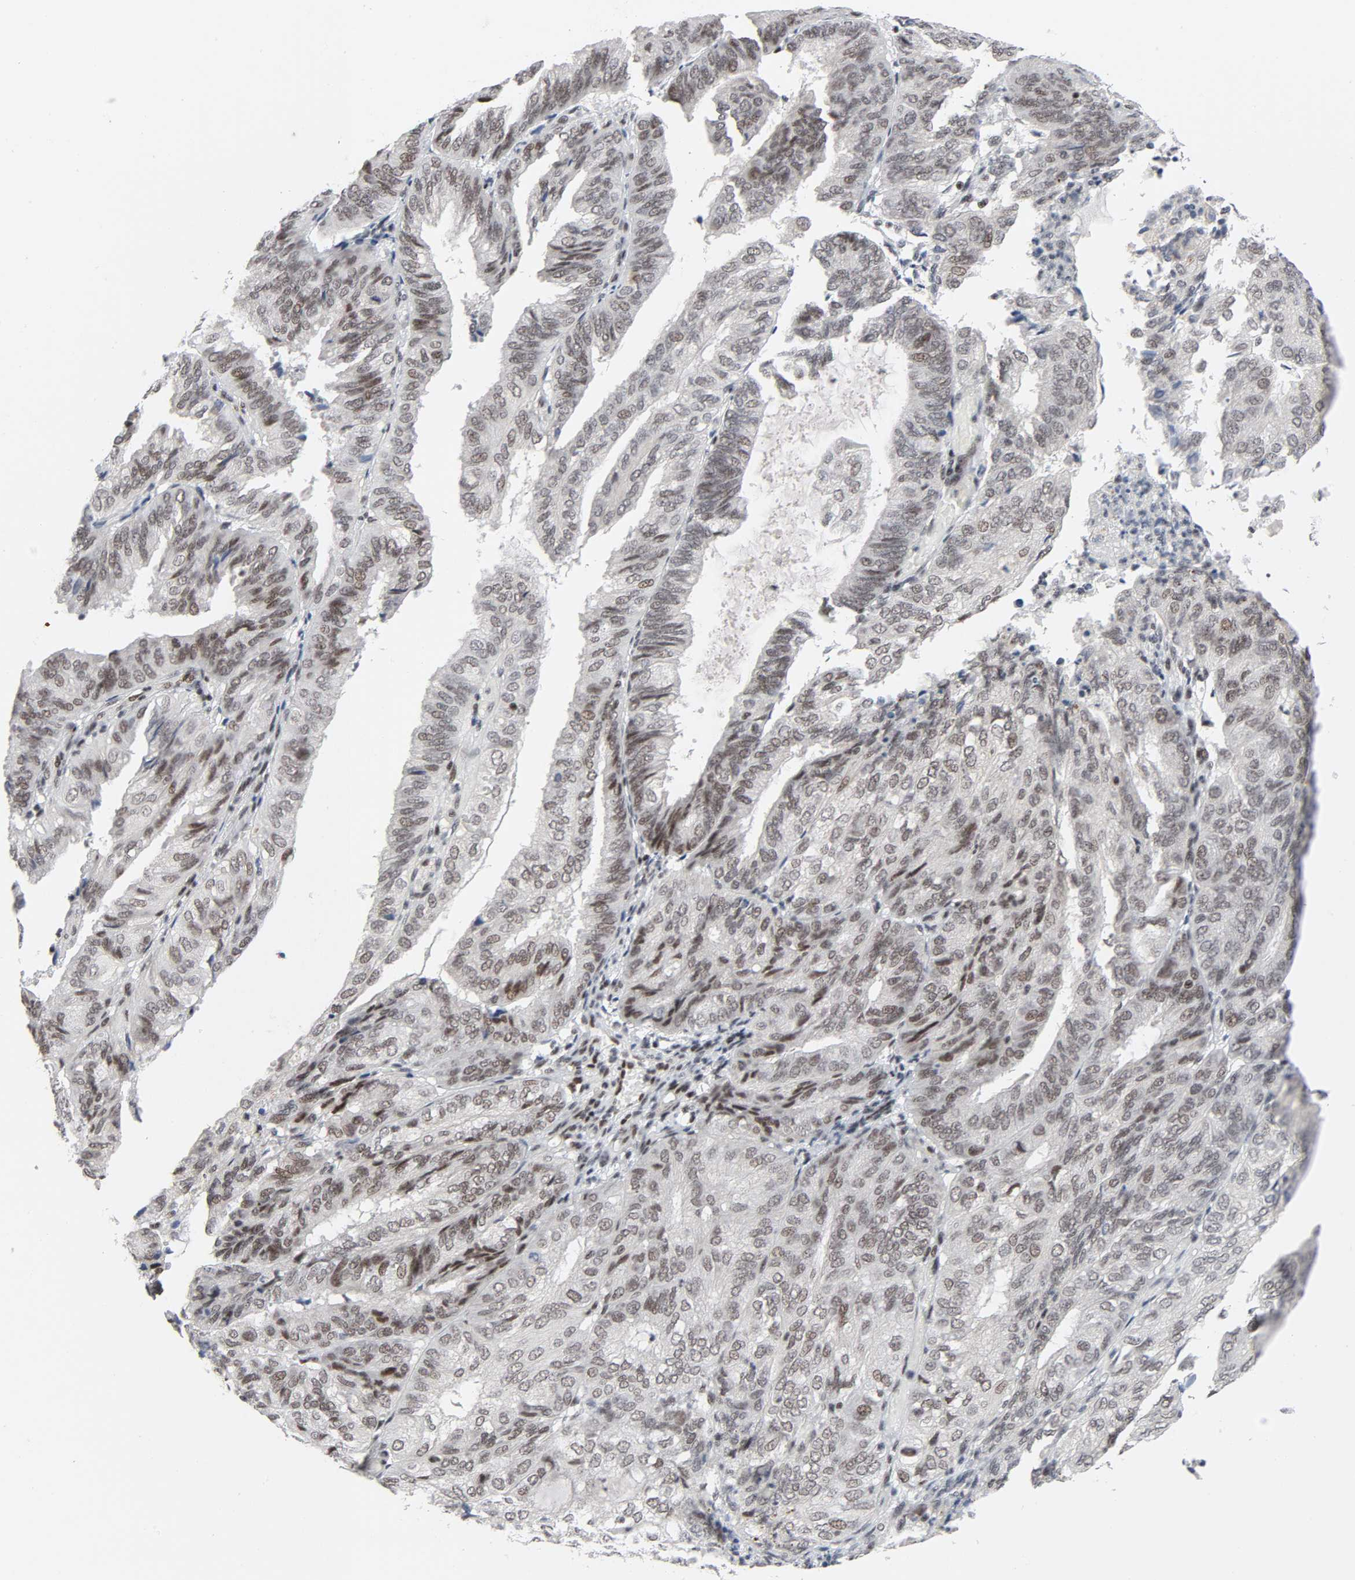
{"staining": {"intensity": "weak", "quantity": ">75%", "location": "nuclear"}, "tissue": "endometrial cancer", "cell_type": "Tumor cells", "image_type": "cancer", "snomed": [{"axis": "morphology", "description": "Adenocarcinoma, NOS"}, {"axis": "topography", "description": "Endometrium"}], "caption": "IHC (DAB) staining of adenocarcinoma (endometrial) shows weak nuclear protein positivity in about >75% of tumor cells.", "gene": "GABPA", "patient": {"sex": "female", "age": 66}}